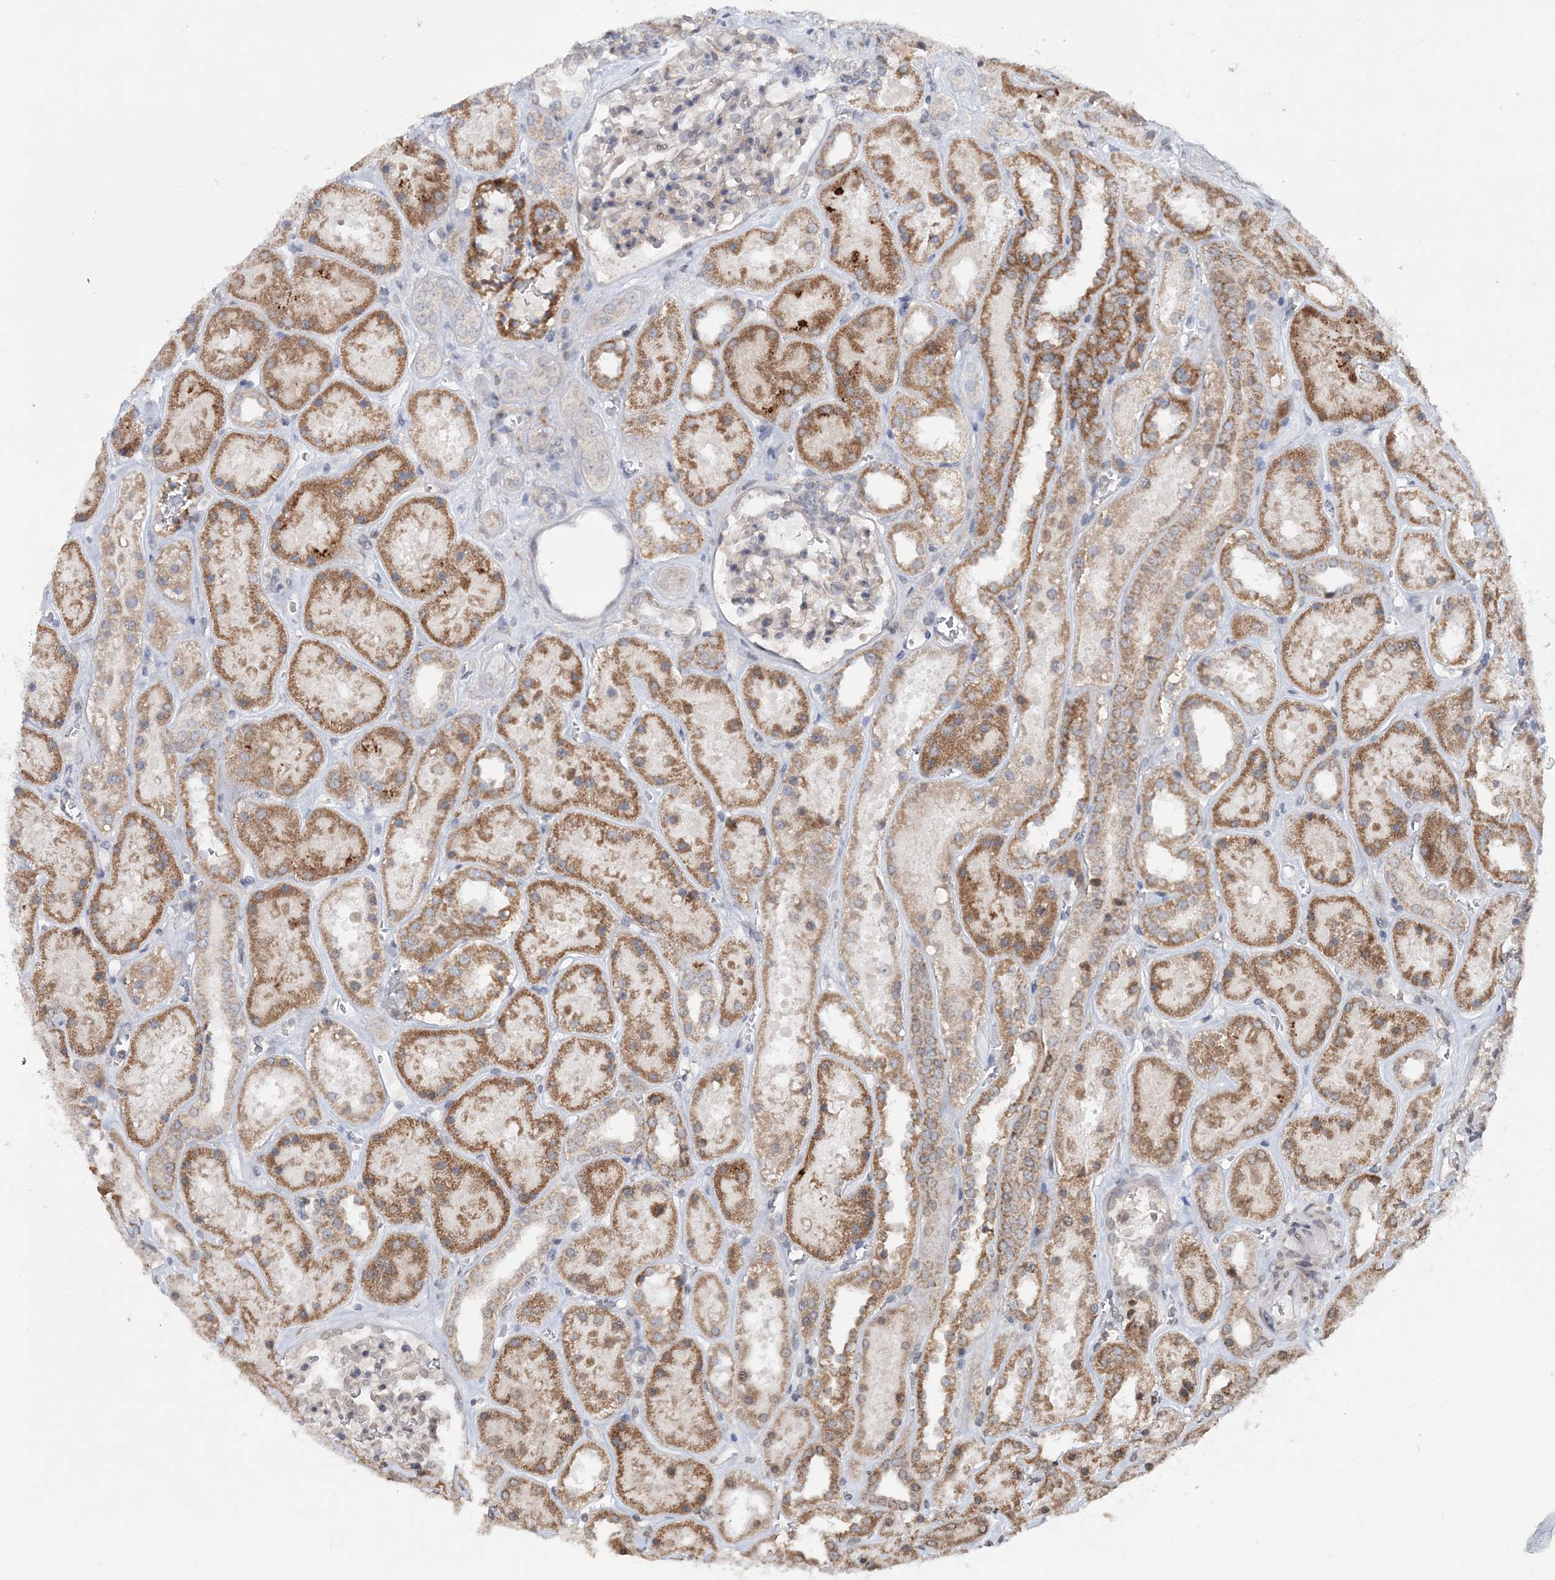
{"staining": {"intensity": "moderate", "quantity": "<25%", "location": "cytoplasmic/membranous,nuclear"}, "tissue": "kidney", "cell_type": "Cells in glomeruli", "image_type": "normal", "snomed": [{"axis": "morphology", "description": "Normal tissue, NOS"}, {"axis": "topography", "description": "Kidney"}], "caption": "Moderate cytoplasmic/membranous,nuclear protein staining is appreciated in approximately <25% of cells in glomeruli in kidney.", "gene": "SOWAHB", "patient": {"sex": "female", "age": 41}}